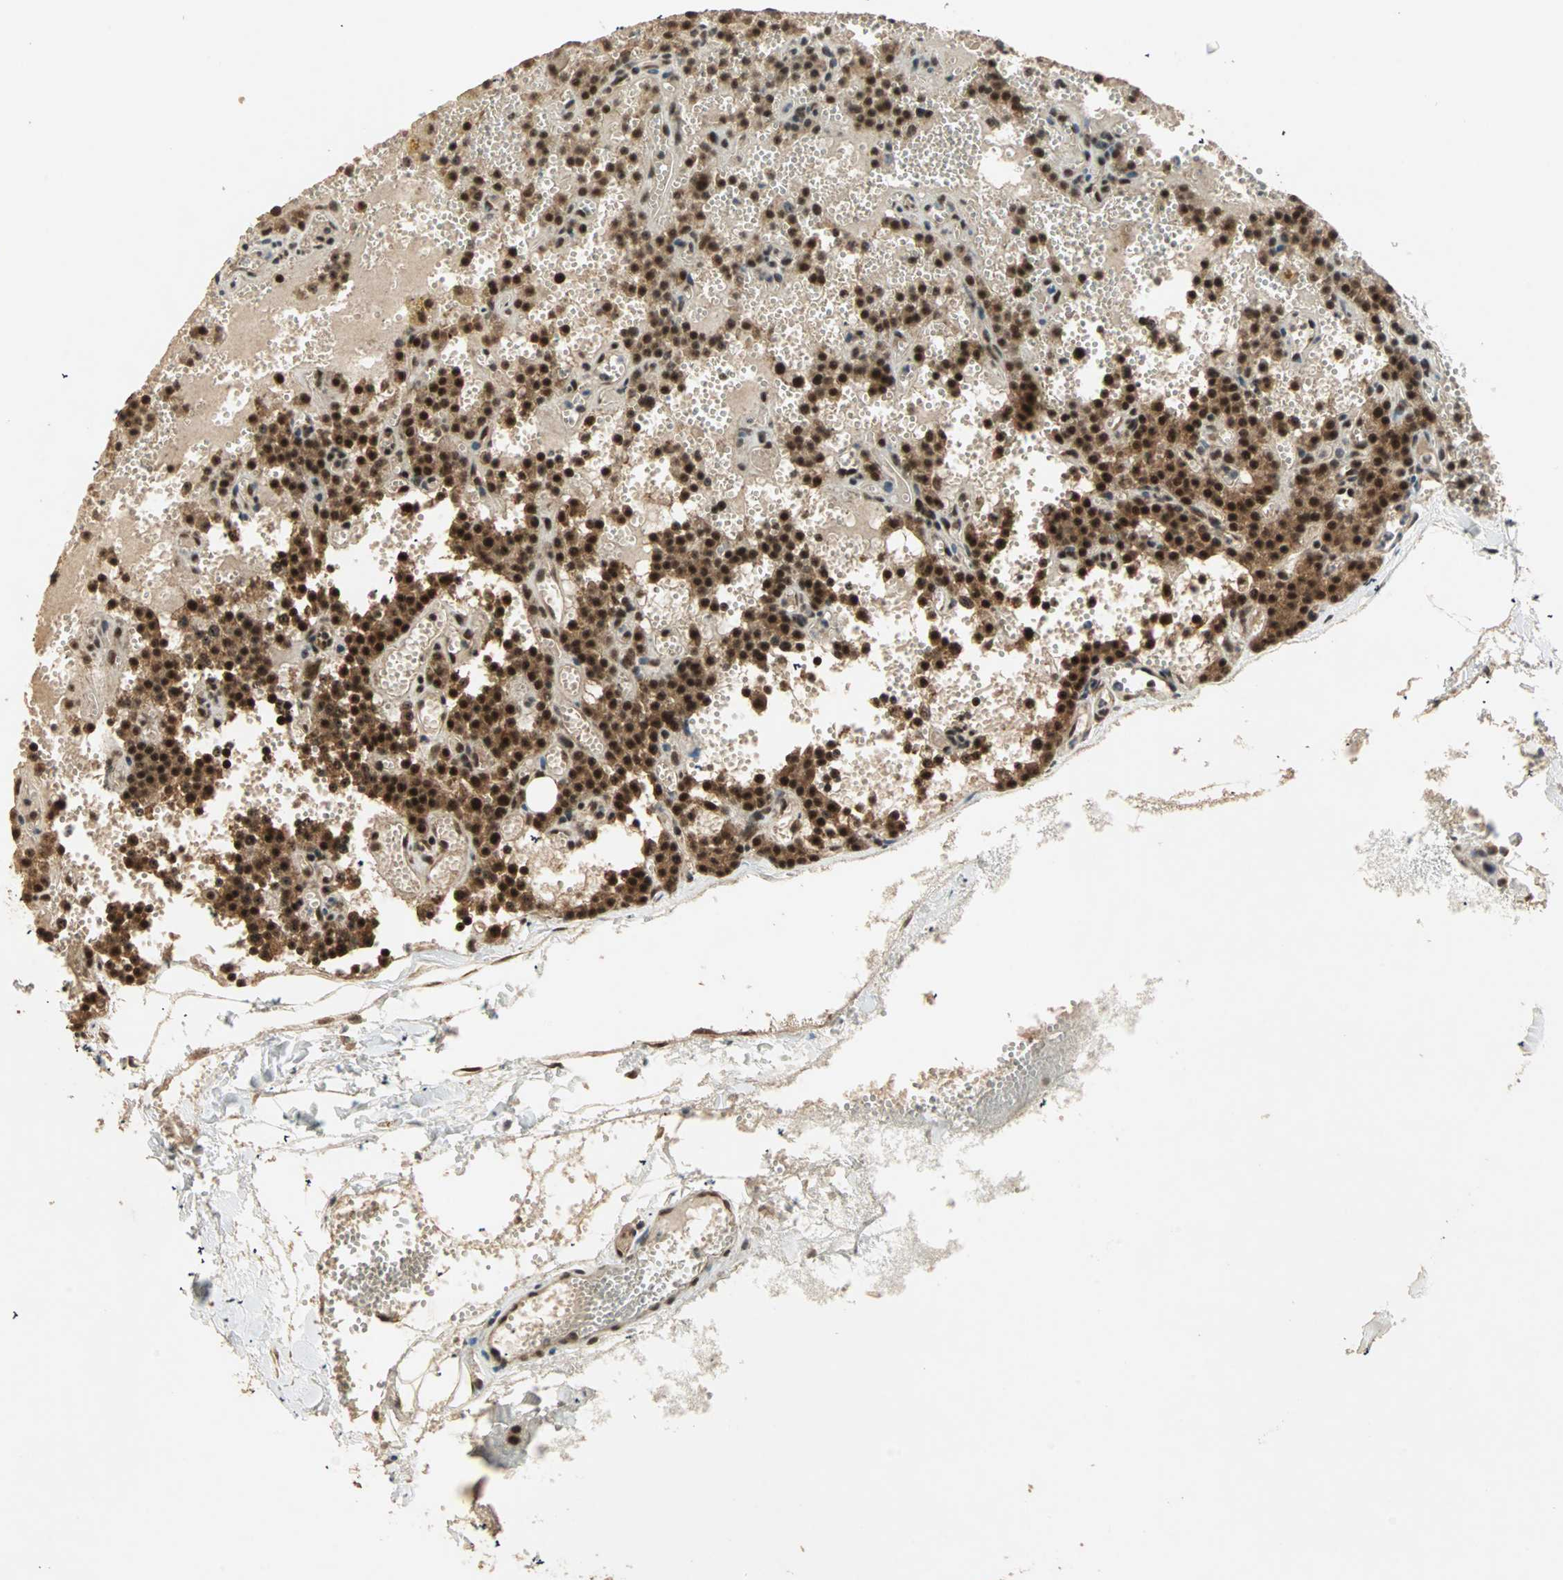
{"staining": {"intensity": "strong", "quantity": ">75%", "location": "cytoplasmic/membranous,nuclear"}, "tissue": "parathyroid gland", "cell_type": "Glandular cells", "image_type": "normal", "snomed": [{"axis": "morphology", "description": "Normal tissue, NOS"}, {"axis": "topography", "description": "Parathyroid gland"}], "caption": "DAB (3,3'-diaminobenzidine) immunohistochemical staining of unremarkable parathyroid gland displays strong cytoplasmic/membranous,nuclear protein positivity in about >75% of glandular cells.", "gene": "ZSCAN31", "patient": {"sex": "male", "age": 25}}